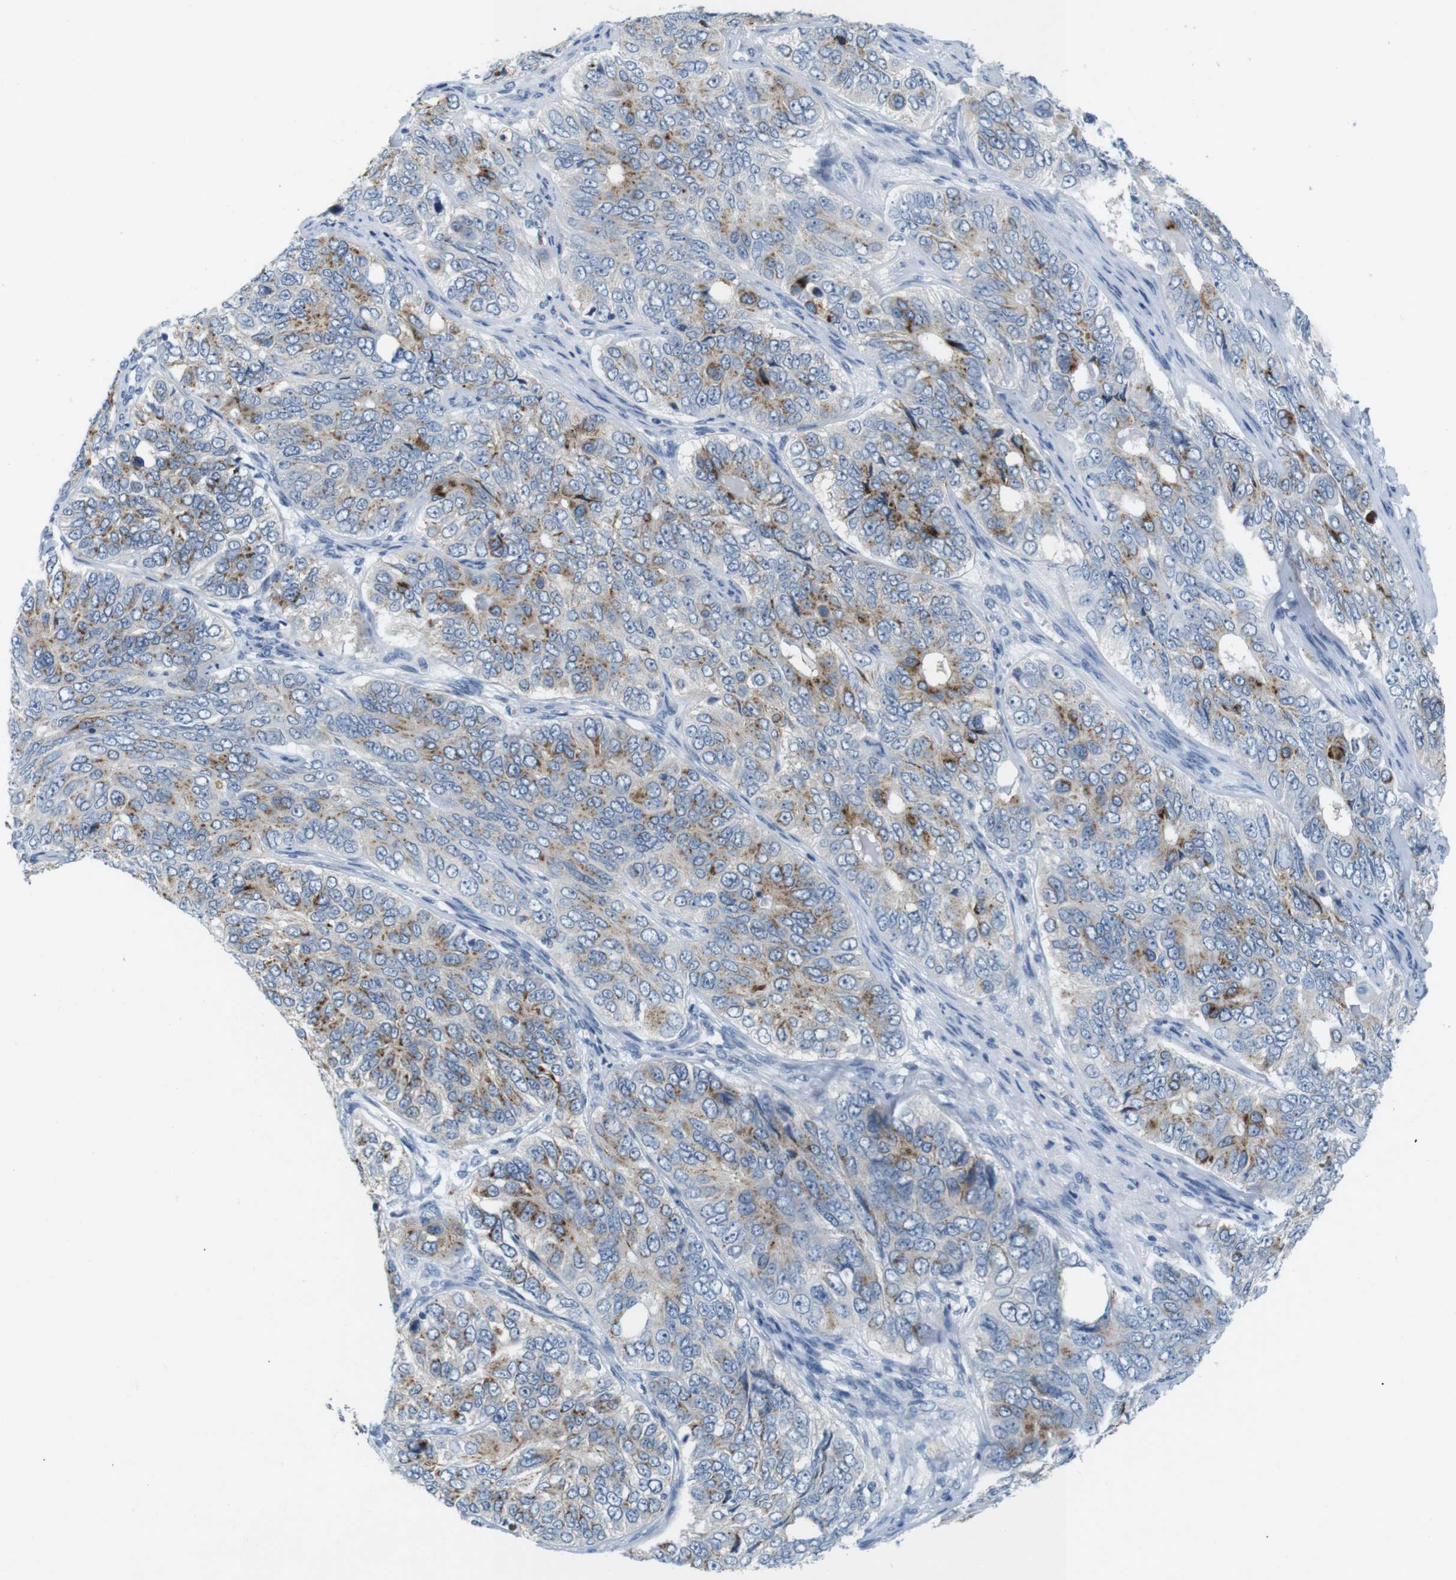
{"staining": {"intensity": "moderate", "quantity": ">75%", "location": "cytoplasmic/membranous"}, "tissue": "ovarian cancer", "cell_type": "Tumor cells", "image_type": "cancer", "snomed": [{"axis": "morphology", "description": "Carcinoma, endometroid"}, {"axis": "topography", "description": "Ovary"}], "caption": "Immunohistochemistry image of neoplastic tissue: human endometroid carcinoma (ovarian) stained using IHC exhibits medium levels of moderate protein expression localized specifically in the cytoplasmic/membranous of tumor cells, appearing as a cytoplasmic/membranous brown color.", "gene": "GOLGA2", "patient": {"sex": "female", "age": 51}}